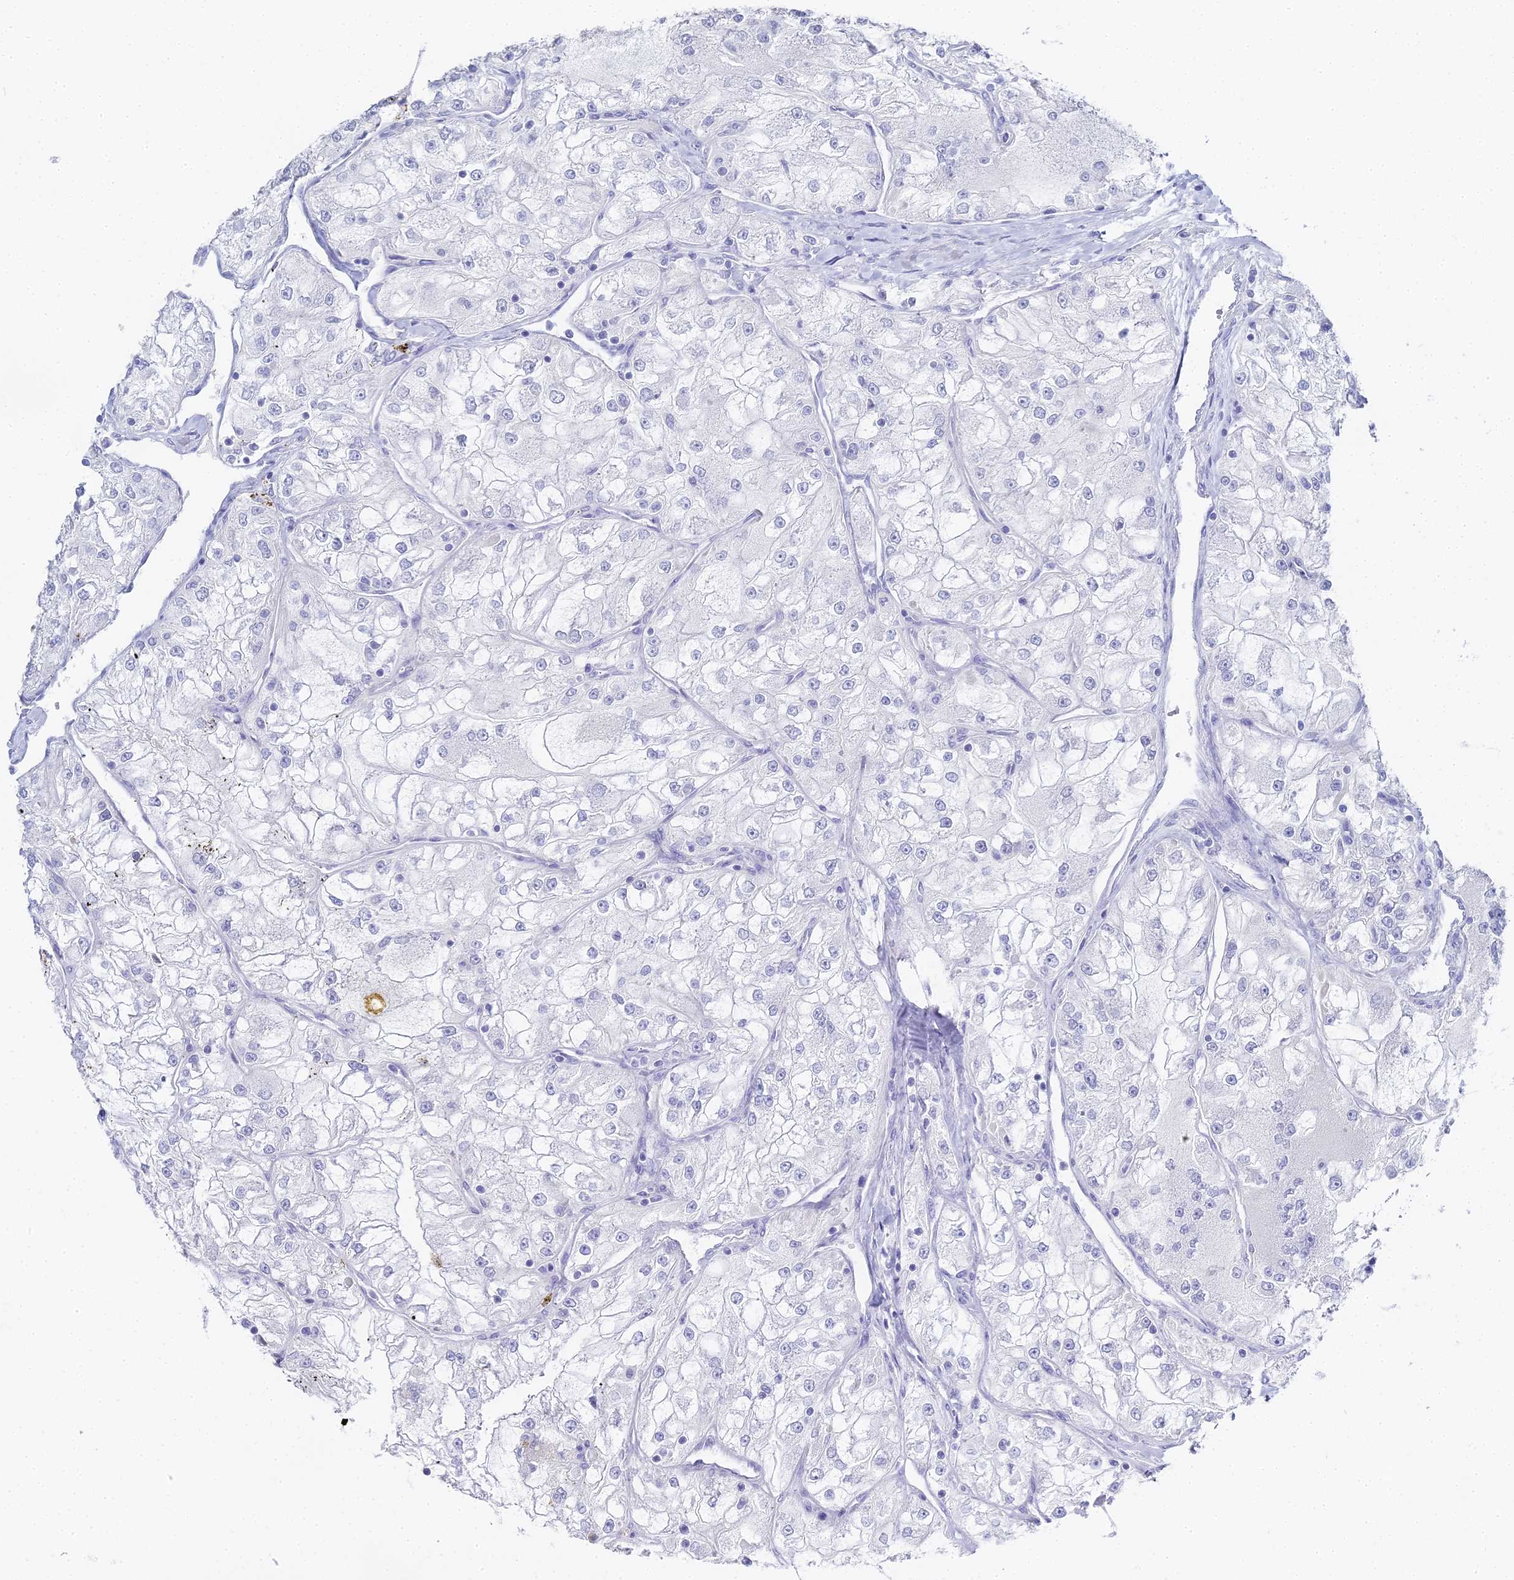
{"staining": {"intensity": "negative", "quantity": "none", "location": "none"}, "tissue": "renal cancer", "cell_type": "Tumor cells", "image_type": "cancer", "snomed": [{"axis": "morphology", "description": "Adenocarcinoma, NOS"}, {"axis": "topography", "description": "Kidney"}], "caption": "Immunohistochemistry of human renal cancer reveals no positivity in tumor cells.", "gene": "ALPP", "patient": {"sex": "female", "age": 72}}